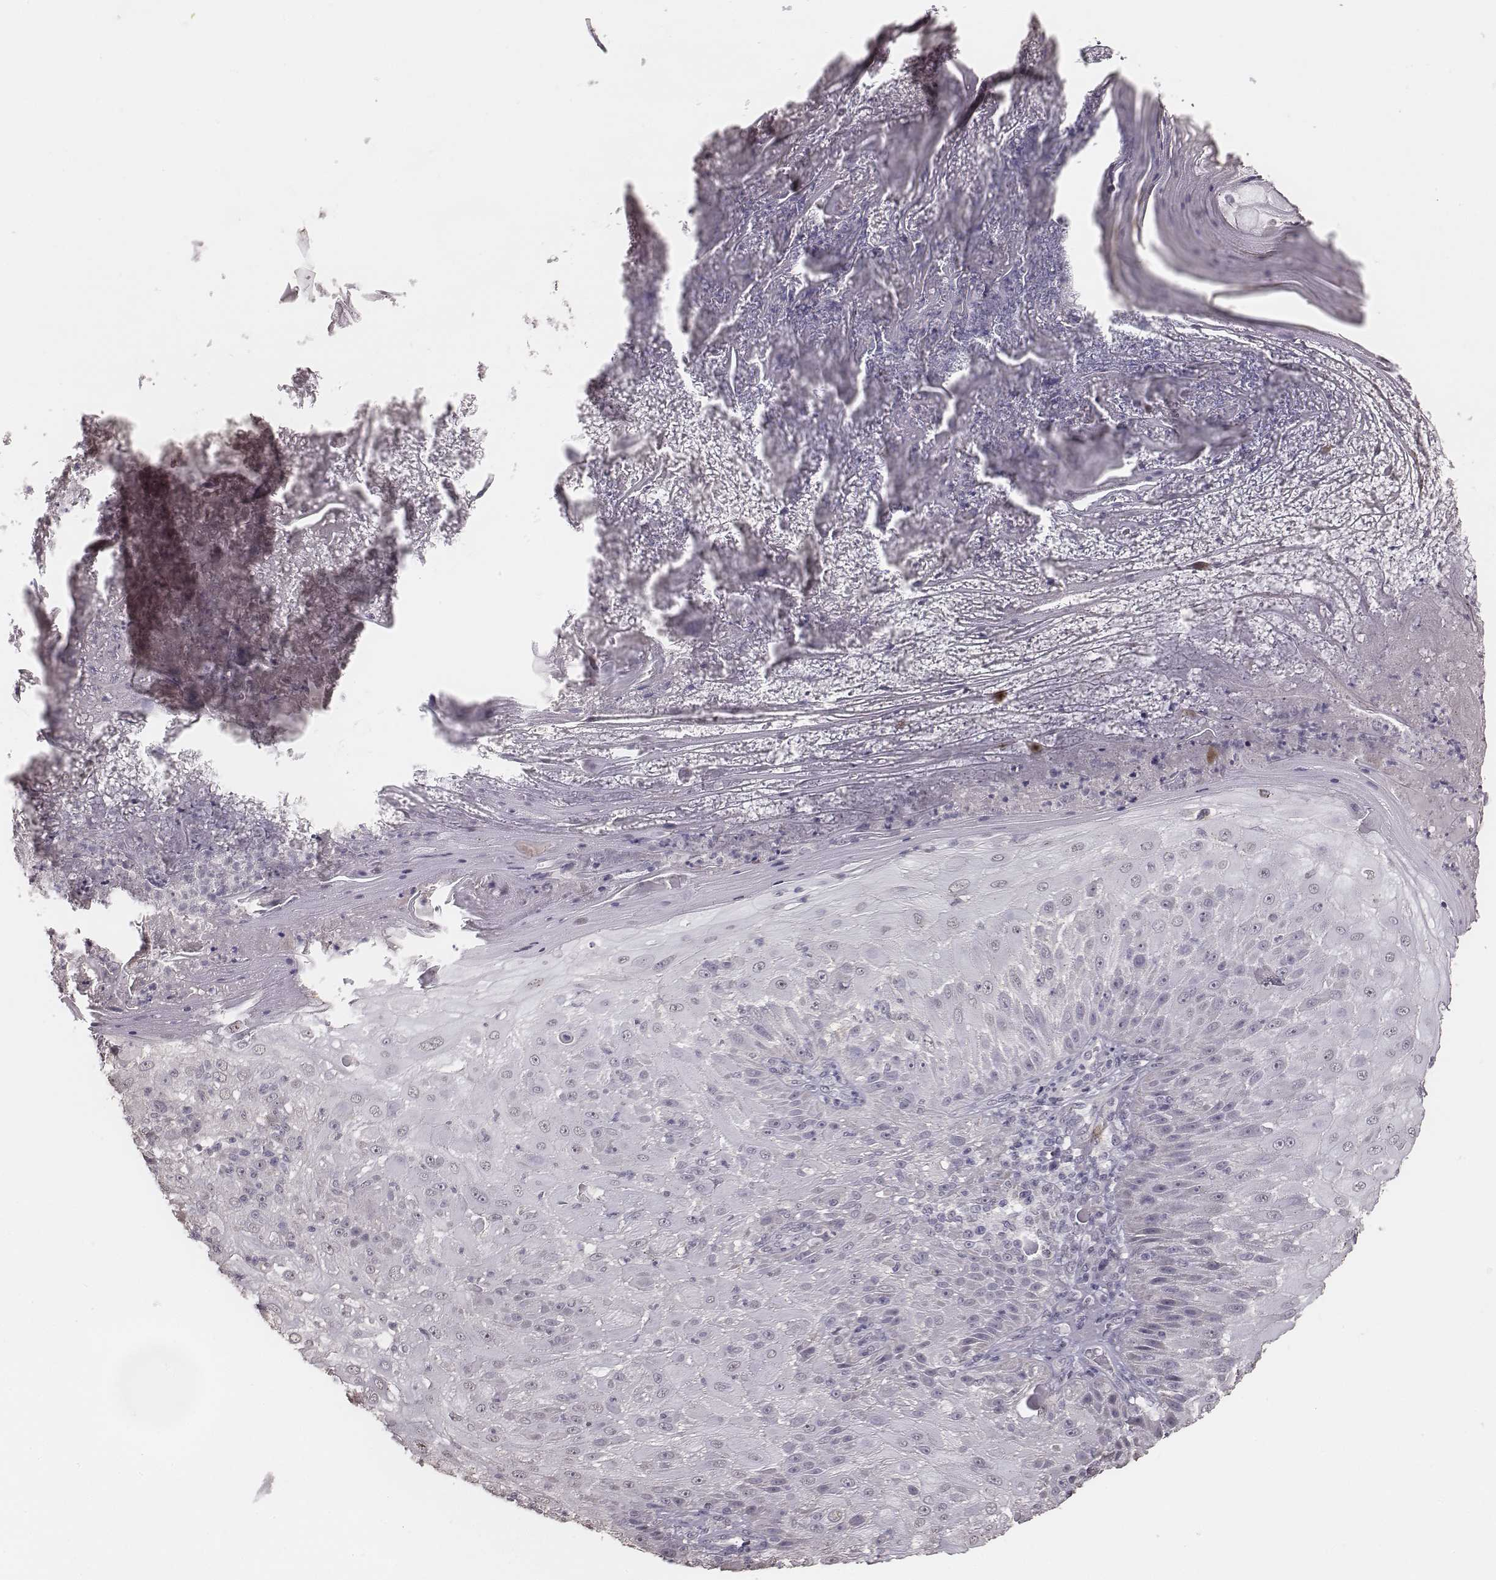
{"staining": {"intensity": "negative", "quantity": "none", "location": "none"}, "tissue": "skin cancer", "cell_type": "Tumor cells", "image_type": "cancer", "snomed": [{"axis": "morphology", "description": "Normal tissue, NOS"}, {"axis": "morphology", "description": "Squamous cell carcinoma, NOS"}, {"axis": "topography", "description": "Skin"}], "caption": "This is an immunohistochemistry histopathology image of squamous cell carcinoma (skin). There is no expression in tumor cells.", "gene": "SLC7A4", "patient": {"sex": "female", "age": 83}}